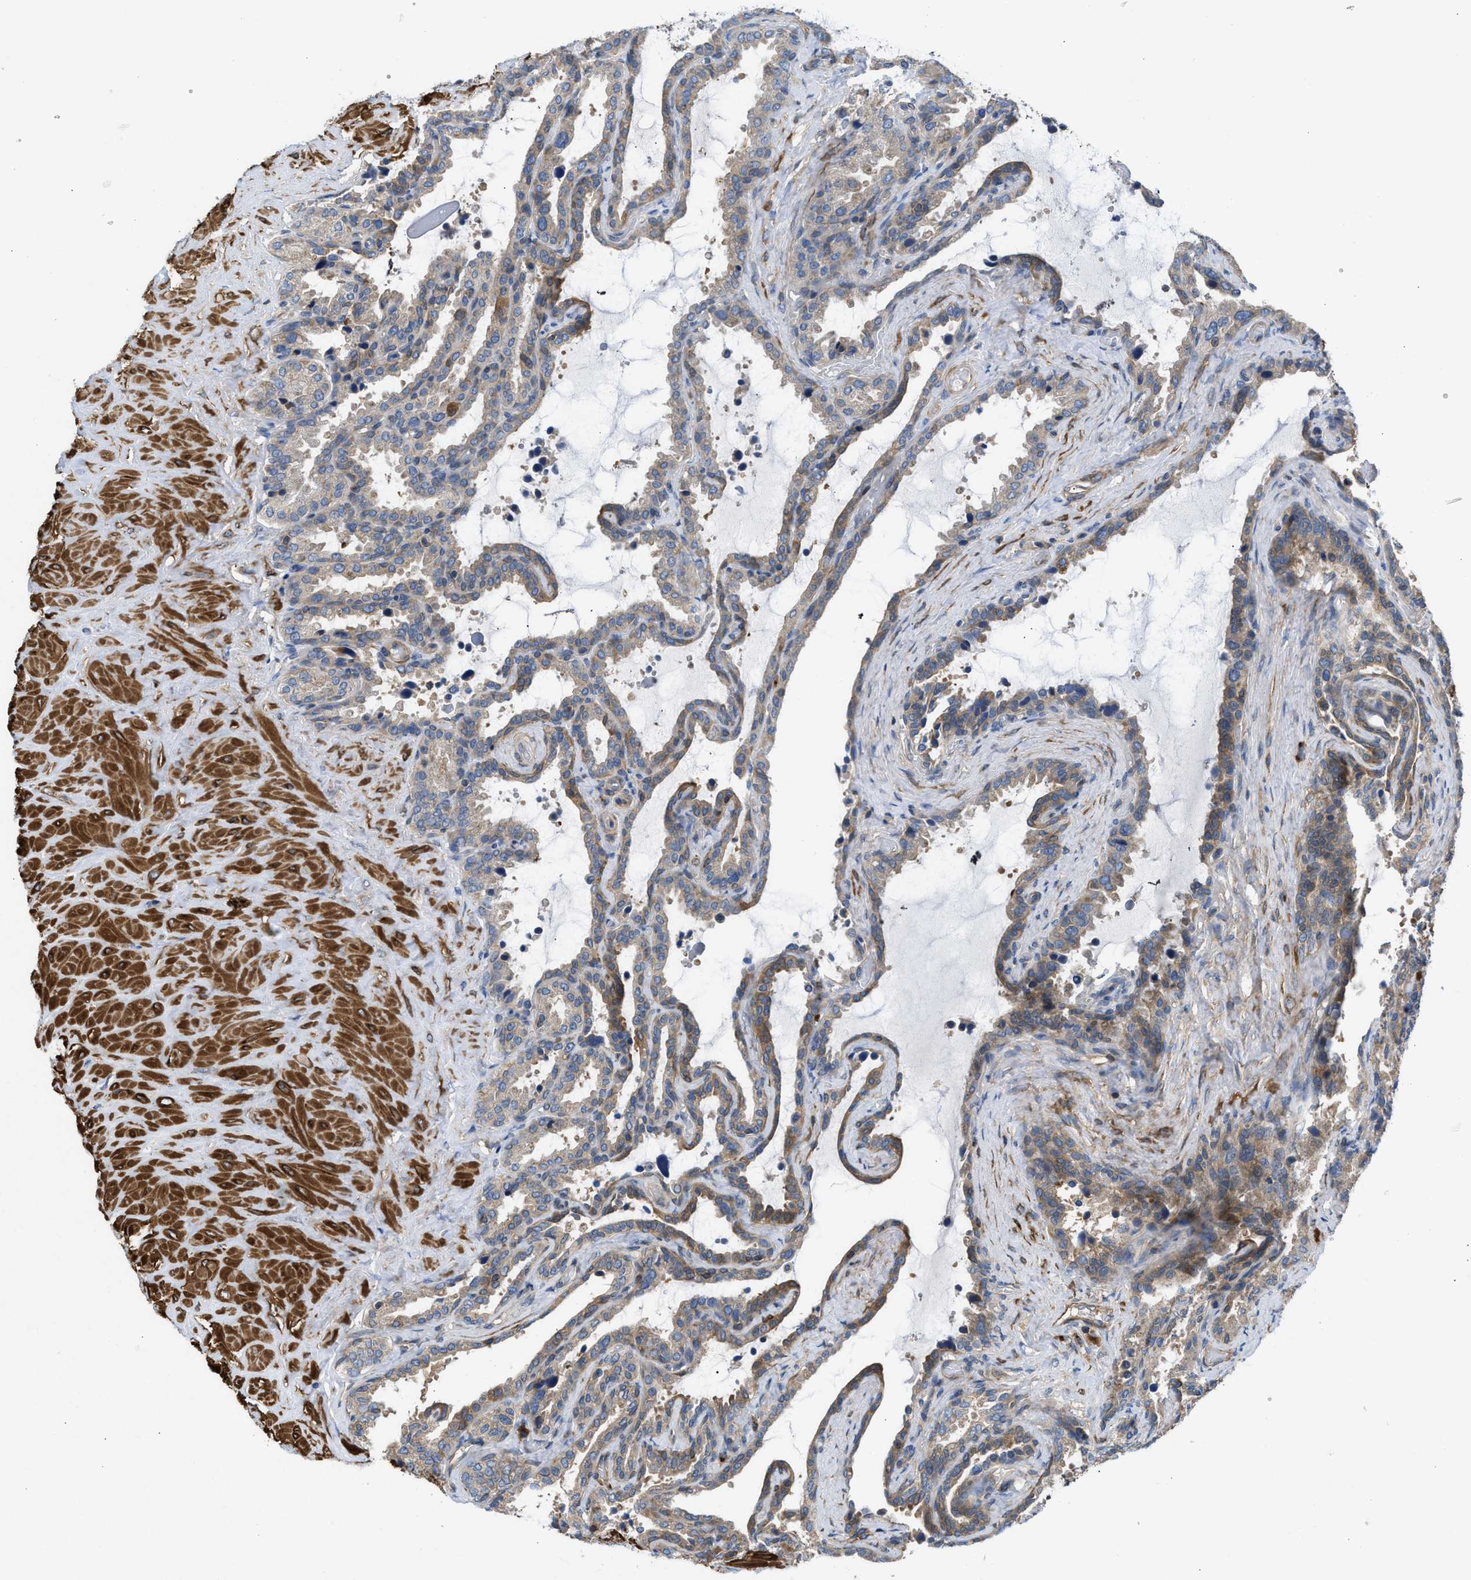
{"staining": {"intensity": "moderate", "quantity": "25%-75%", "location": "cytoplasmic/membranous"}, "tissue": "seminal vesicle", "cell_type": "Glandular cells", "image_type": "normal", "snomed": [{"axis": "morphology", "description": "Normal tissue, NOS"}, {"axis": "topography", "description": "Seminal veicle"}], "caption": "The micrograph reveals a brown stain indicating the presence of a protein in the cytoplasmic/membranous of glandular cells in seminal vesicle. (IHC, brightfield microscopy, high magnification).", "gene": "CHKB", "patient": {"sex": "male", "age": 46}}